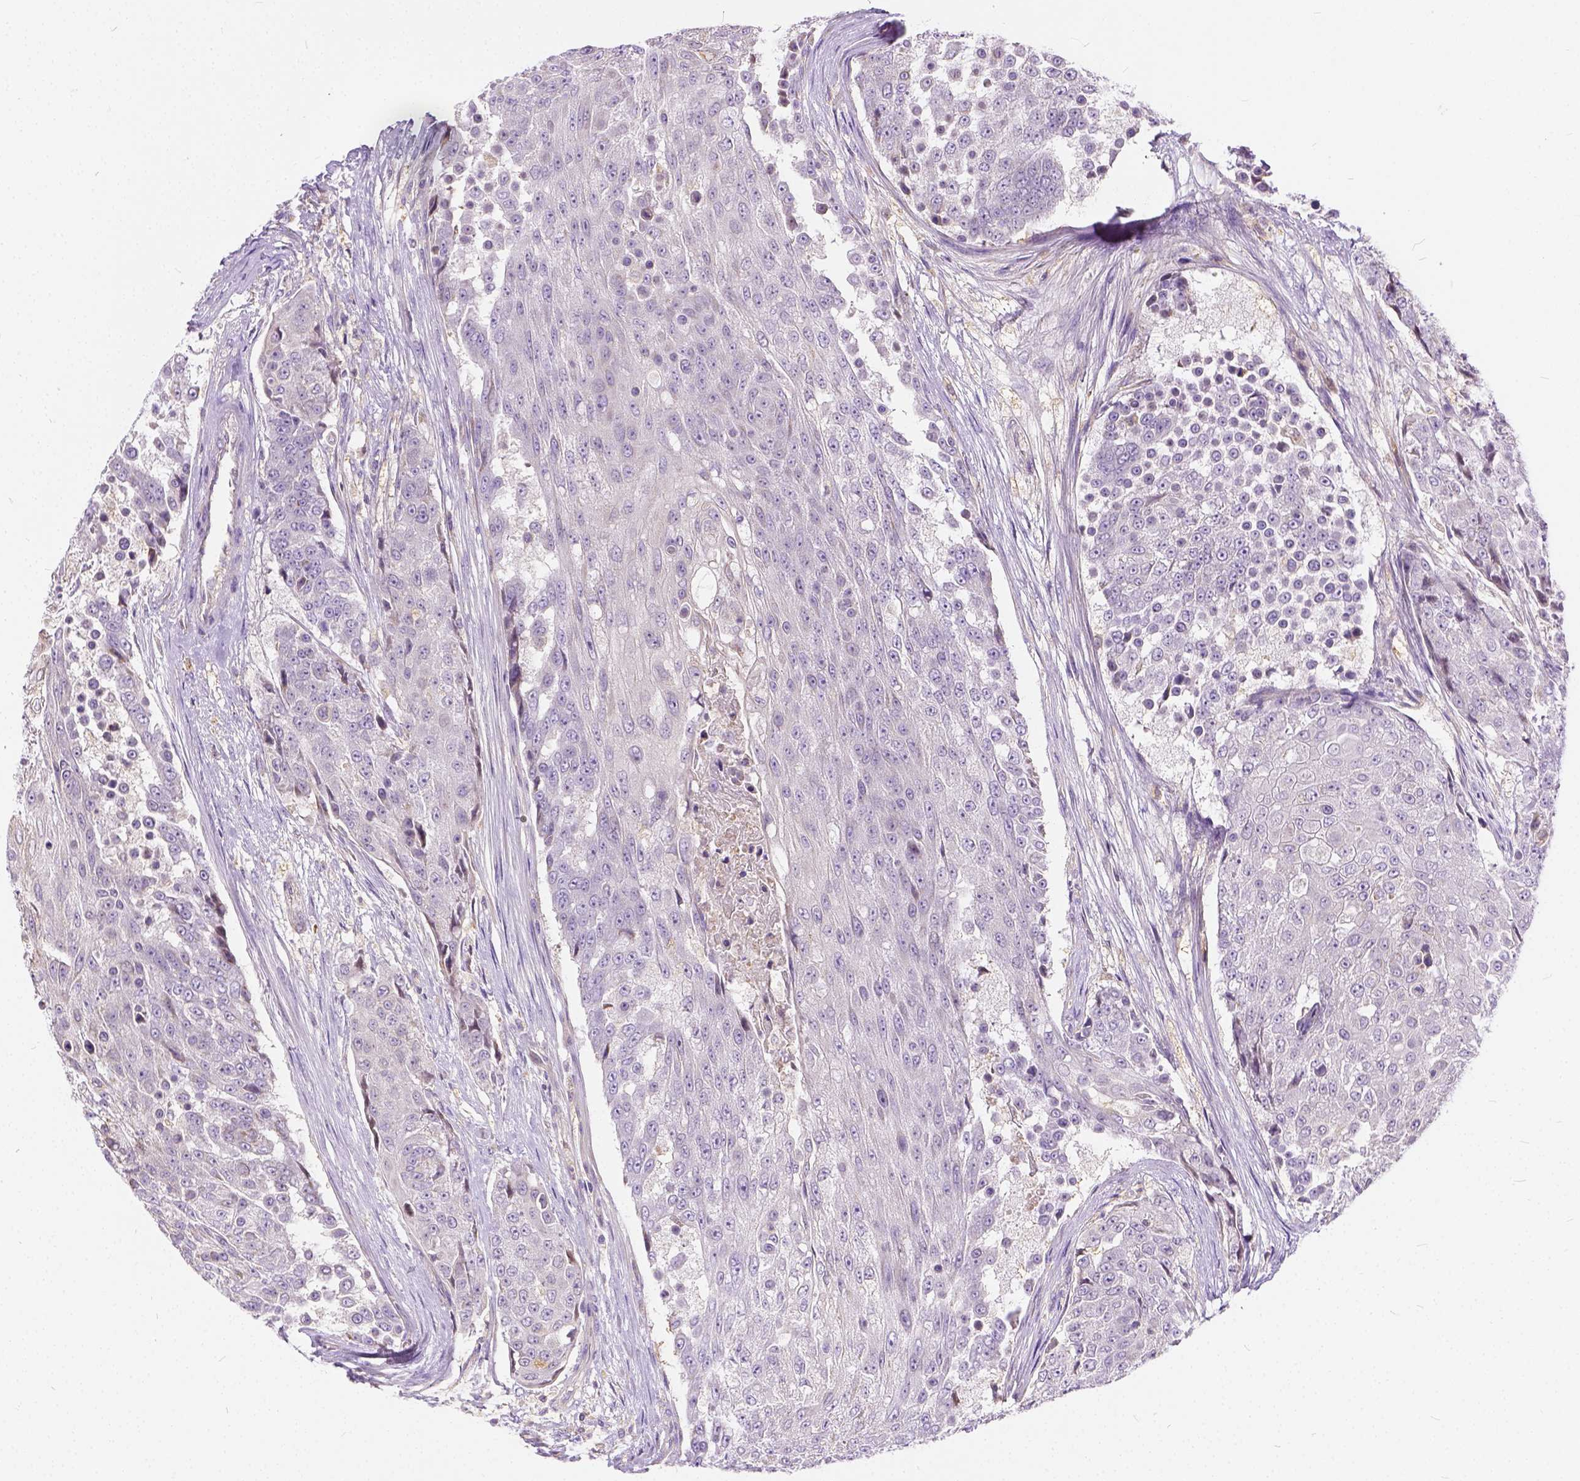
{"staining": {"intensity": "negative", "quantity": "none", "location": "none"}, "tissue": "urothelial cancer", "cell_type": "Tumor cells", "image_type": "cancer", "snomed": [{"axis": "morphology", "description": "Urothelial carcinoma, High grade"}, {"axis": "topography", "description": "Urinary bladder"}], "caption": "This is an IHC micrograph of urothelial cancer. There is no positivity in tumor cells.", "gene": "CADM4", "patient": {"sex": "female", "age": 63}}